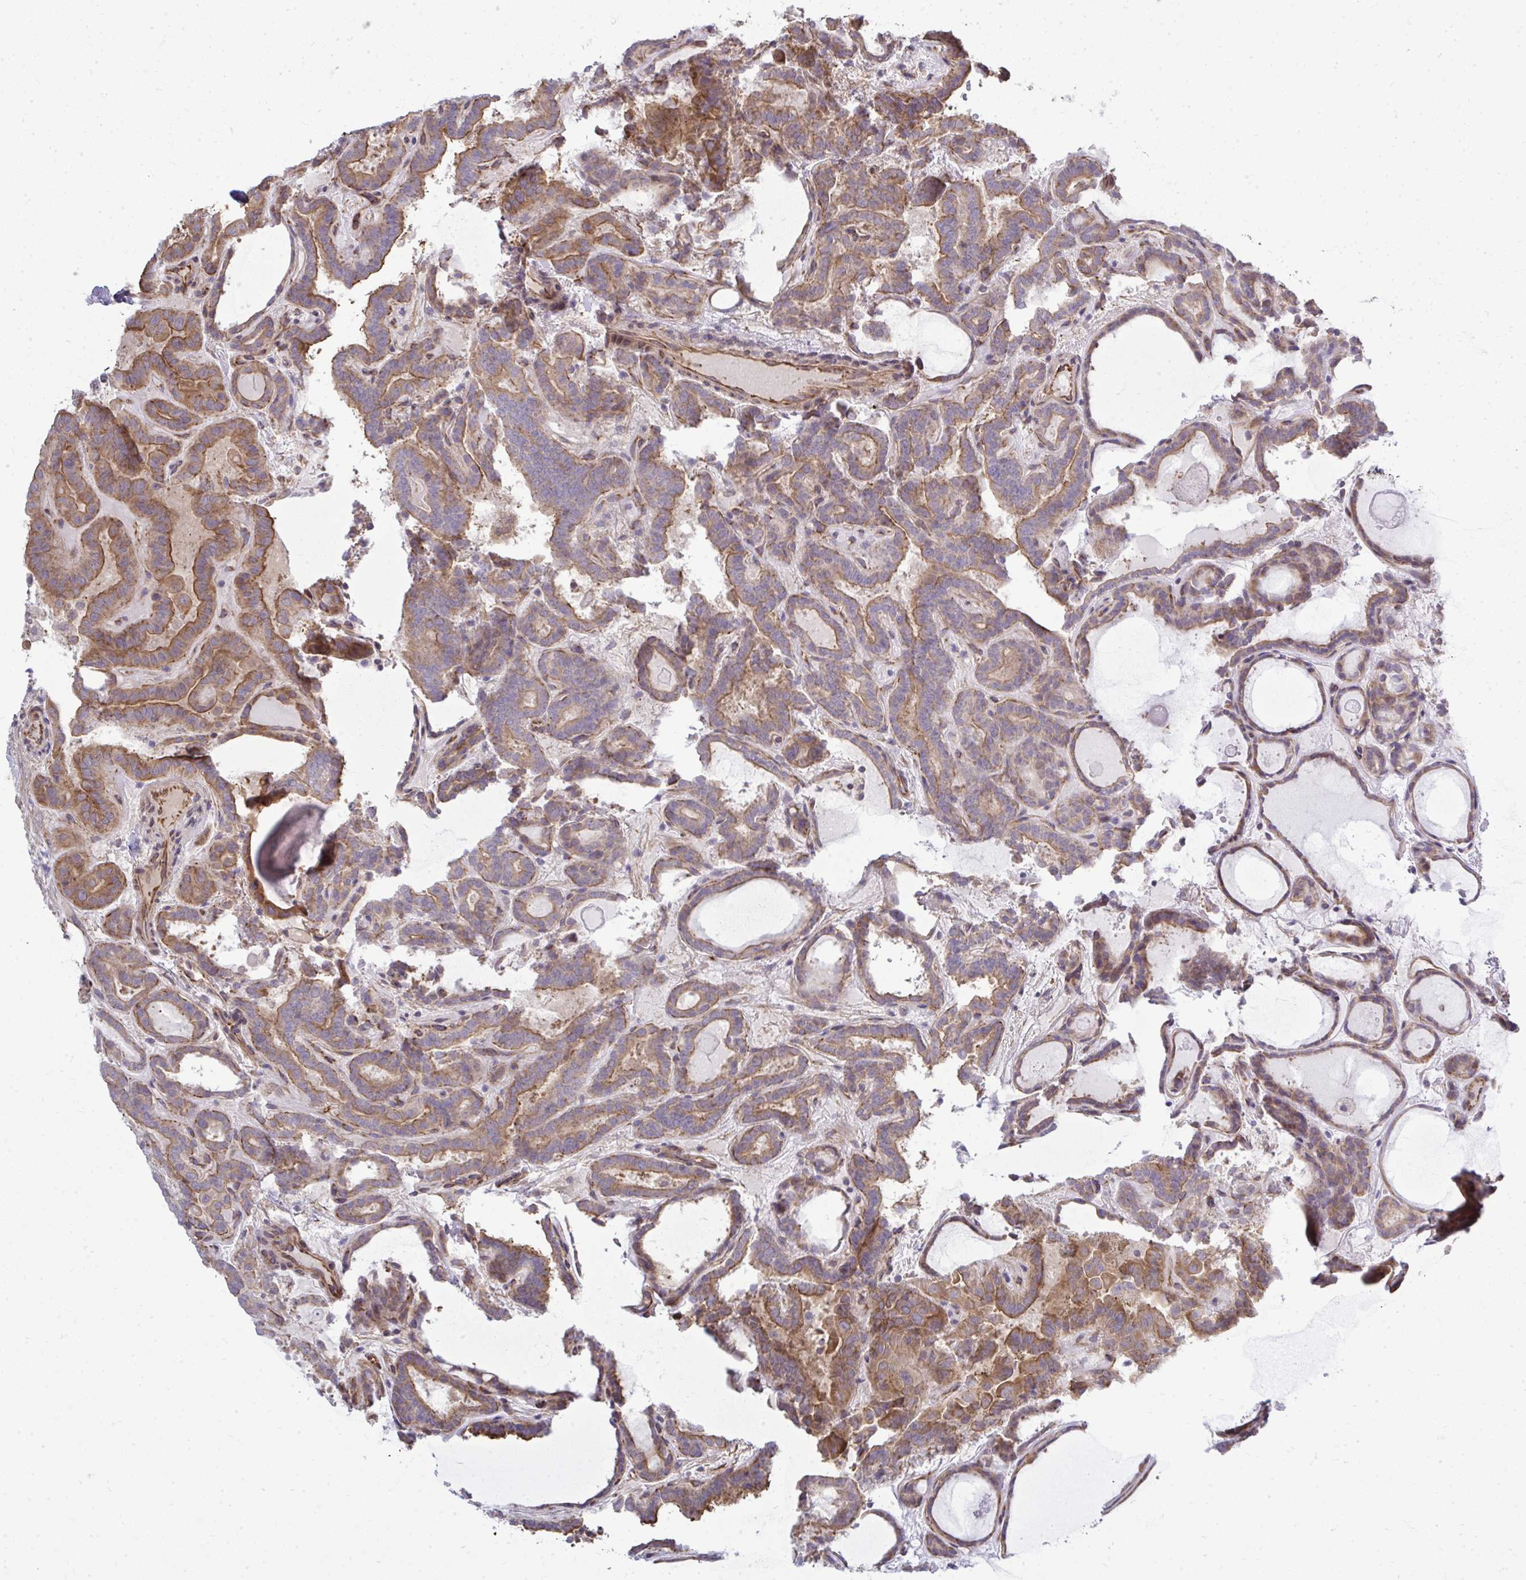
{"staining": {"intensity": "moderate", "quantity": ">75%", "location": "cytoplasmic/membranous"}, "tissue": "thyroid cancer", "cell_type": "Tumor cells", "image_type": "cancer", "snomed": [{"axis": "morphology", "description": "Papillary adenocarcinoma, NOS"}, {"axis": "topography", "description": "Thyroid gland"}], "caption": "This photomicrograph demonstrates papillary adenocarcinoma (thyroid) stained with immunohistochemistry (IHC) to label a protein in brown. The cytoplasmic/membranous of tumor cells show moderate positivity for the protein. Nuclei are counter-stained blue.", "gene": "FUT10", "patient": {"sex": "female", "age": 46}}